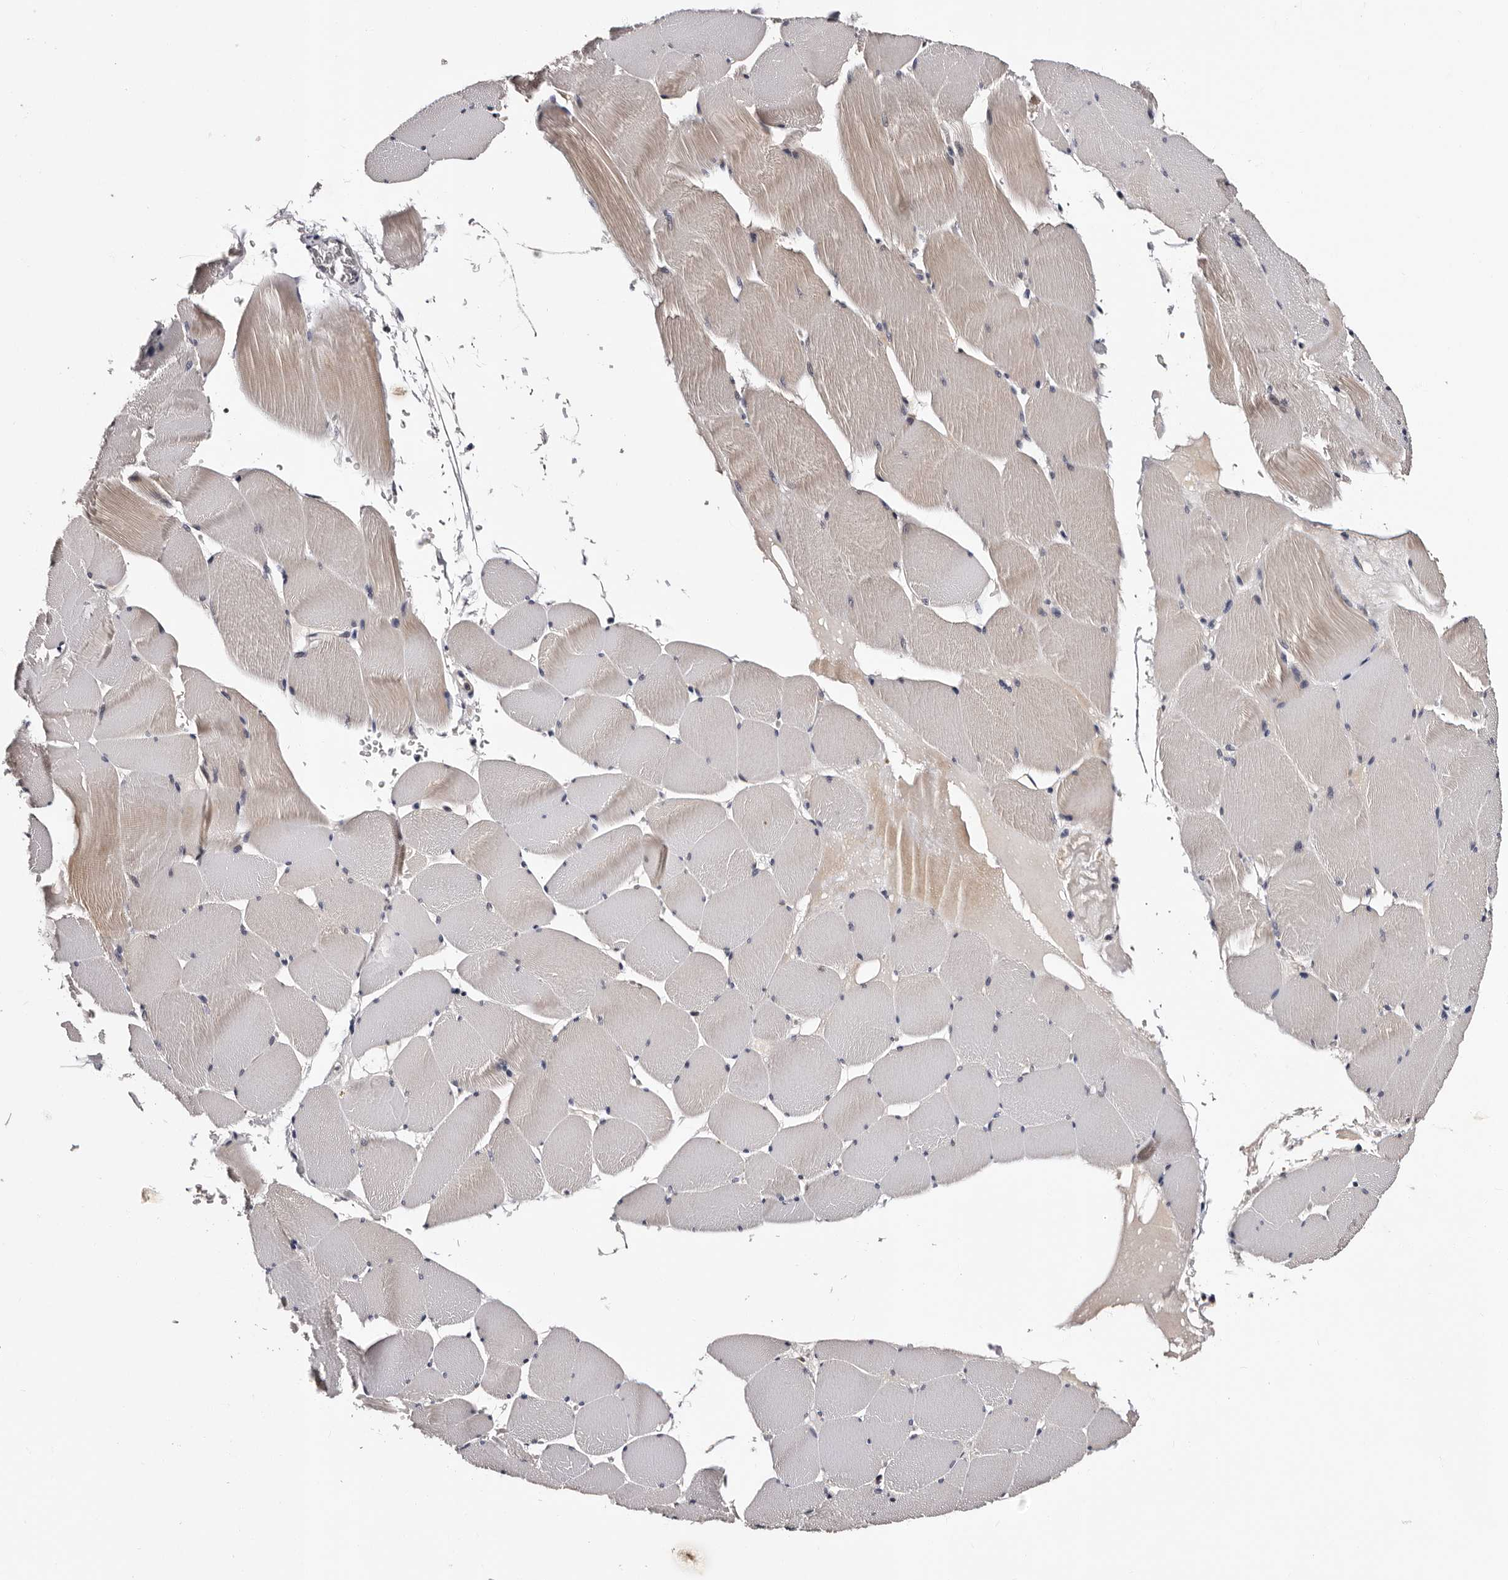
{"staining": {"intensity": "moderate", "quantity": "<25%", "location": "cytoplasmic/membranous"}, "tissue": "skeletal muscle", "cell_type": "Myocytes", "image_type": "normal", "snomed": [{"axis": "morphology", "description": "Normal tissue, NOS"}, {"axis": "topography", "description": "Skeletal muscle"}], "caption": "DAB (3,3'-diaminobenzidine) immunohistochemical staining of benign human skeletal muscle exhibits moderate cytoplasmic/membranous protein positivity in approximately <25% of myocytes. (DAB (3,3'-diaminobenzidine) IHC with brightfield microscopy, high magnification).", "gene": "TAF4B", "patient": {"sex": "male", "age": 62}}